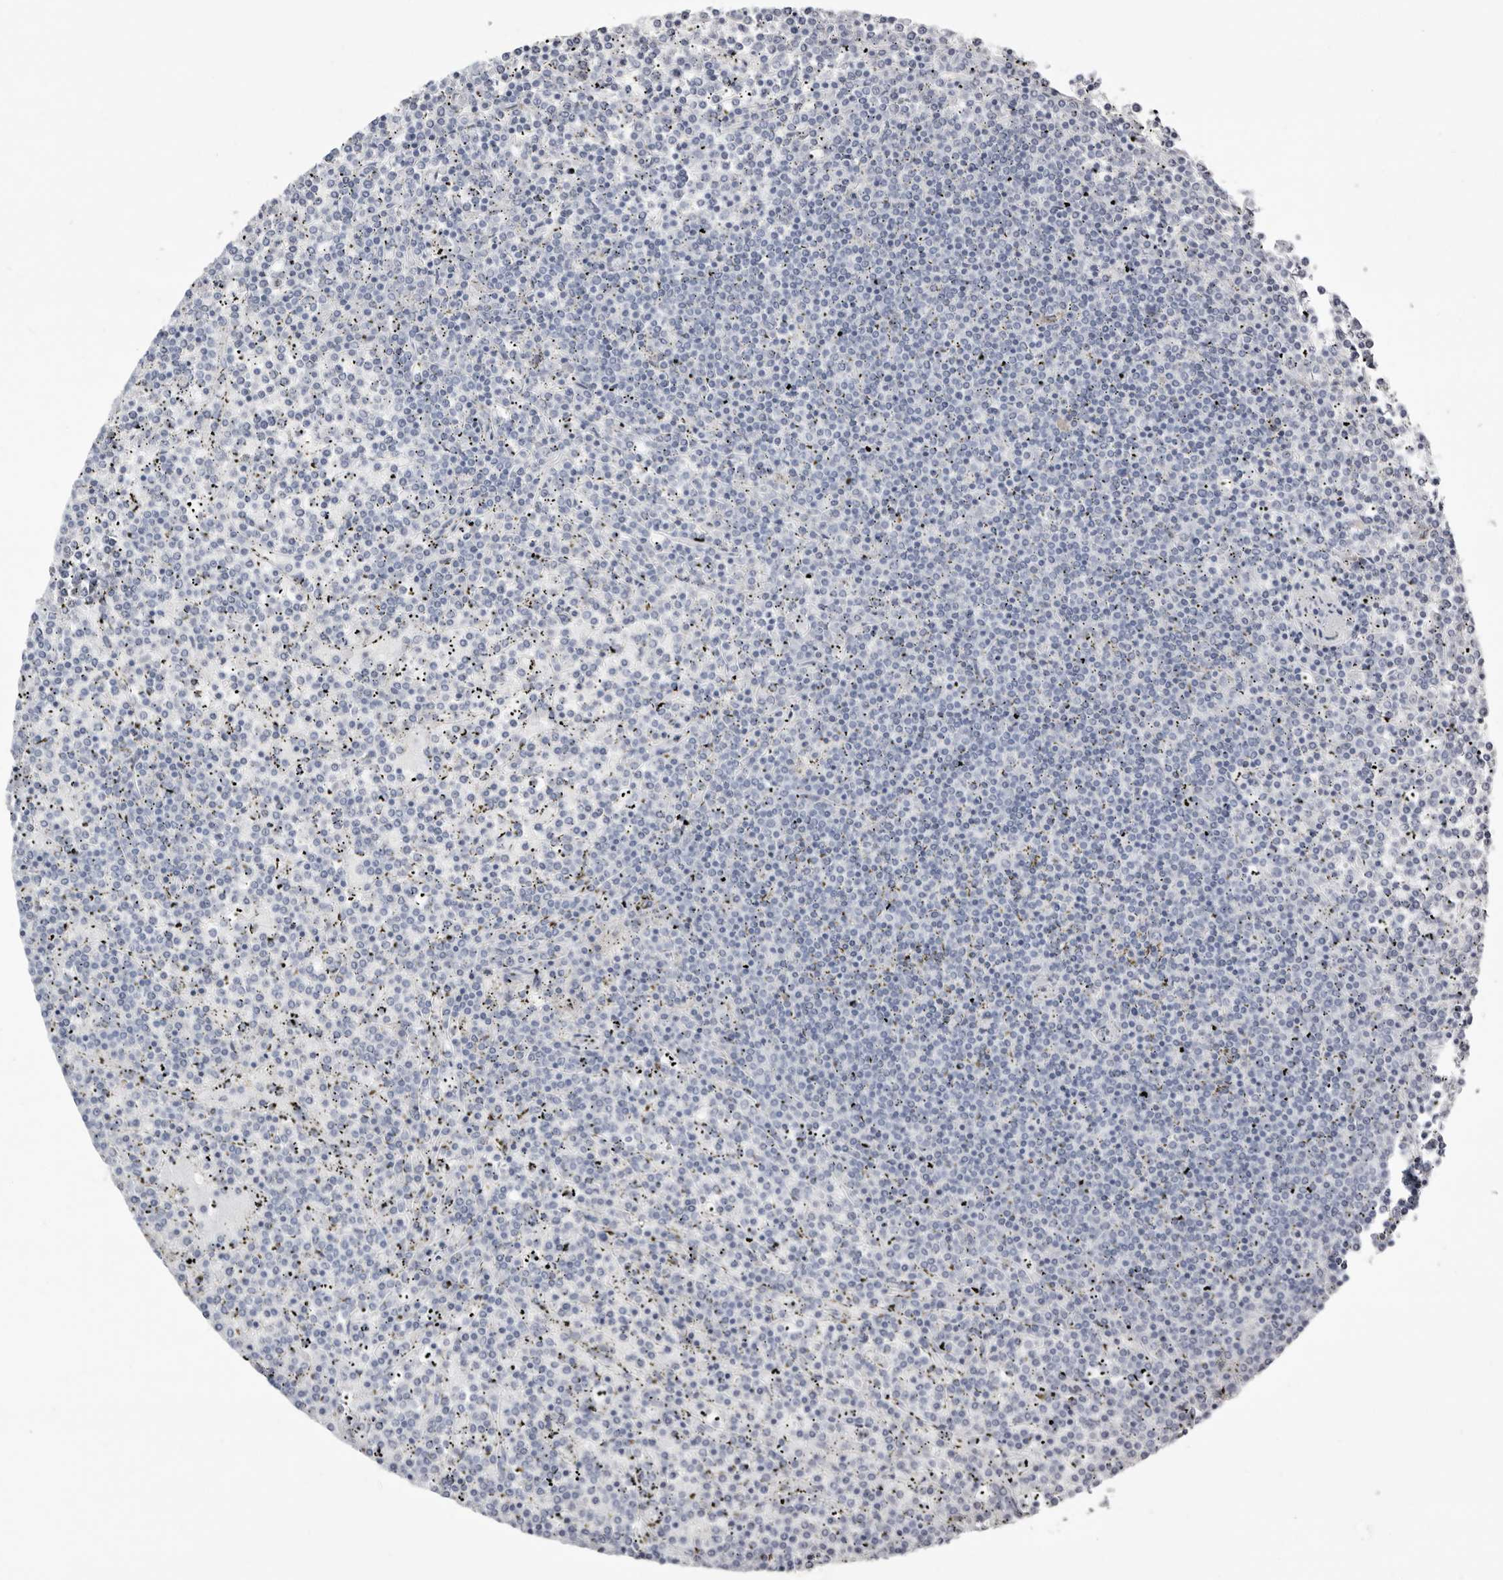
{"staining": {"intensity": "negative", "quantity": "none", "location": "none"}, "tissue": "lymphoma", "cell_type": "Tumor cells", "image_type": "cancer", "snomed": [{"axis": "morphology", "description": "Malignant lymphoma, non-Hodgkin's type, Low grade"}, {"axis": "topography", "description": "Spleen"}], "caption": "DAB immunohistochemical staining of malignant lymphoma, non-Hodgkin's type (low-grade) reveals no significant positivity in tumor cells.", "gene": "LPO", "patient": {"sex": "female", "age": 19}}